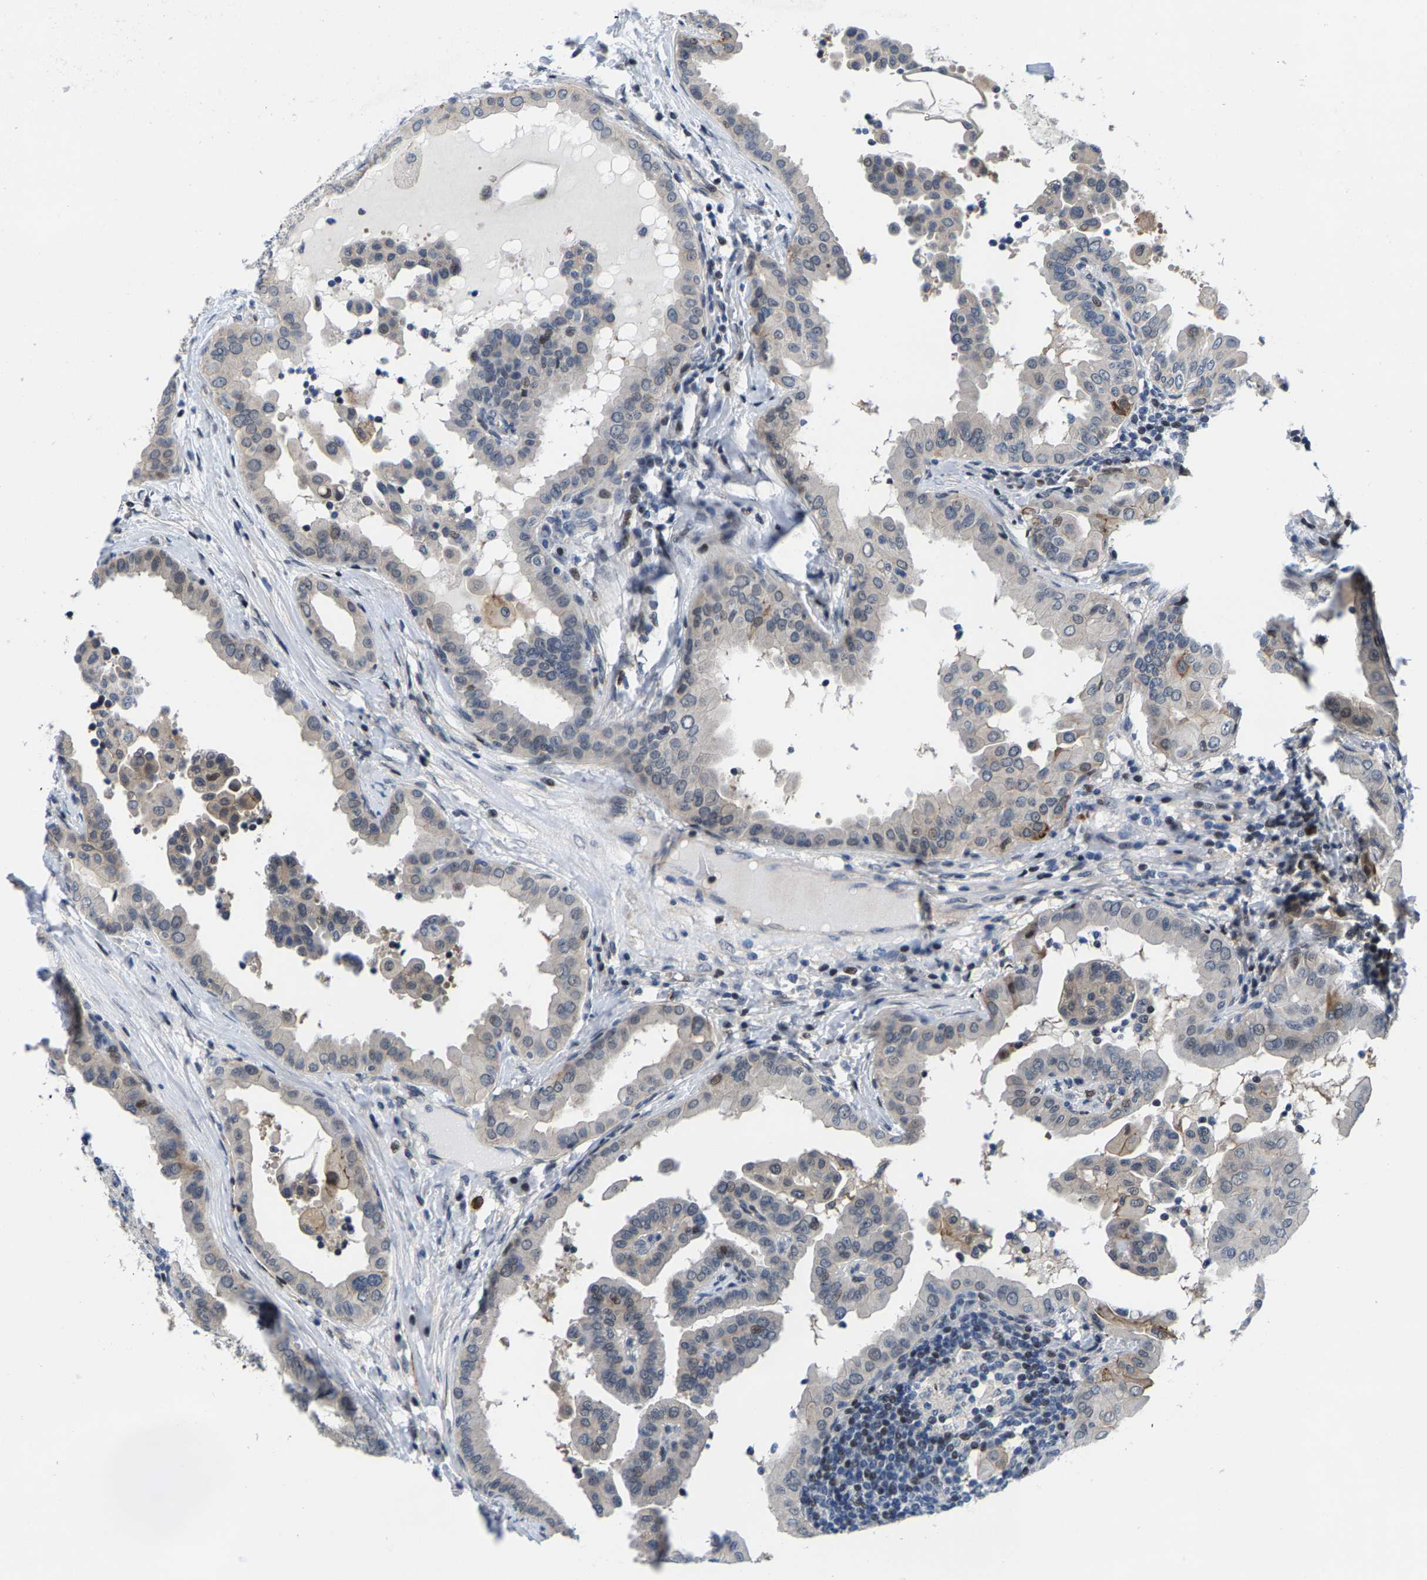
{"staining": {"intensity": "weak", "quantity": "<25%", "location": "cytoplasmic/membranous,nuclear"}, "tissue": "thyroid cancer", "cell_type": "Tumor cells", "image_type": "cancer", "snomed": [{"axis": "morphology", "description": "Papillary adenocarcinoma, NOS"}, {"axis": "topography", "description": "Thyroid gland"}], "caption": "Immunohistochemistry (IHC) image of papillary adenocarcinoma (thyroid) stained for a protein (brown), which demonstrates no staining in tumor cells.", "gene": "GTPBP10", "patient": {"sex": "male", "age": 33}}